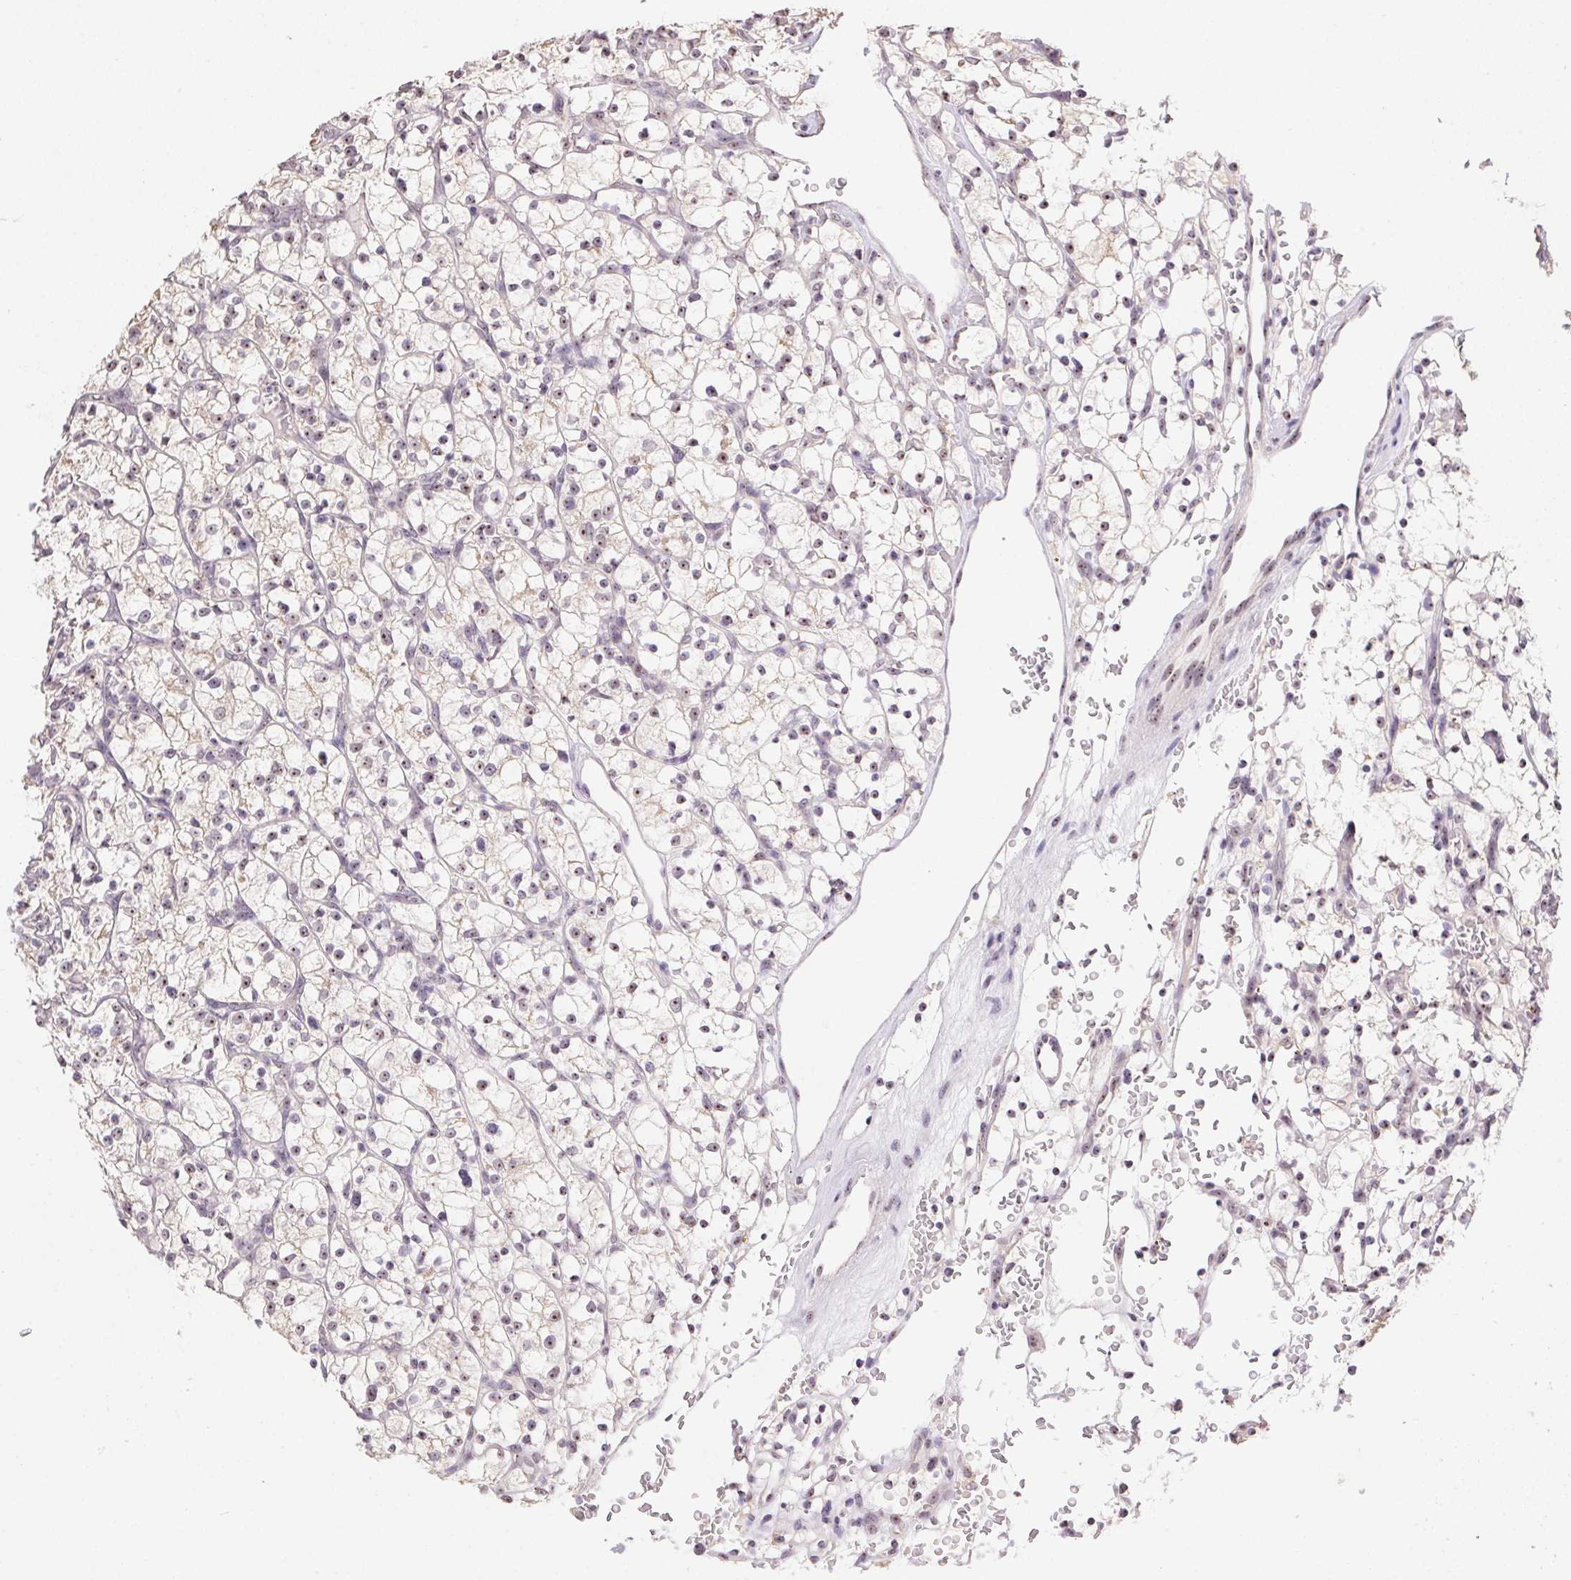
{"staining": {"intensity": "weak", "quantity": "25%-75%", "location": "nuclear"}, "tissue": "renal cancer", "cell_type": "Tumor cells", "image_type": "cancer", "snomed": [{"axis": "morphology", "description": "Adenocarcinoma, NOS"}, {"axis": "topography", "description": "Kidney"}], "caption": "Human renal cancer (adenocarcinoma) stained with a brown dye exhibits weak nuclear positive staining in approximately 25%-75% of tumor cells.", "gene": "BATF2", "patient": {"sex": "female", "age": 64}}